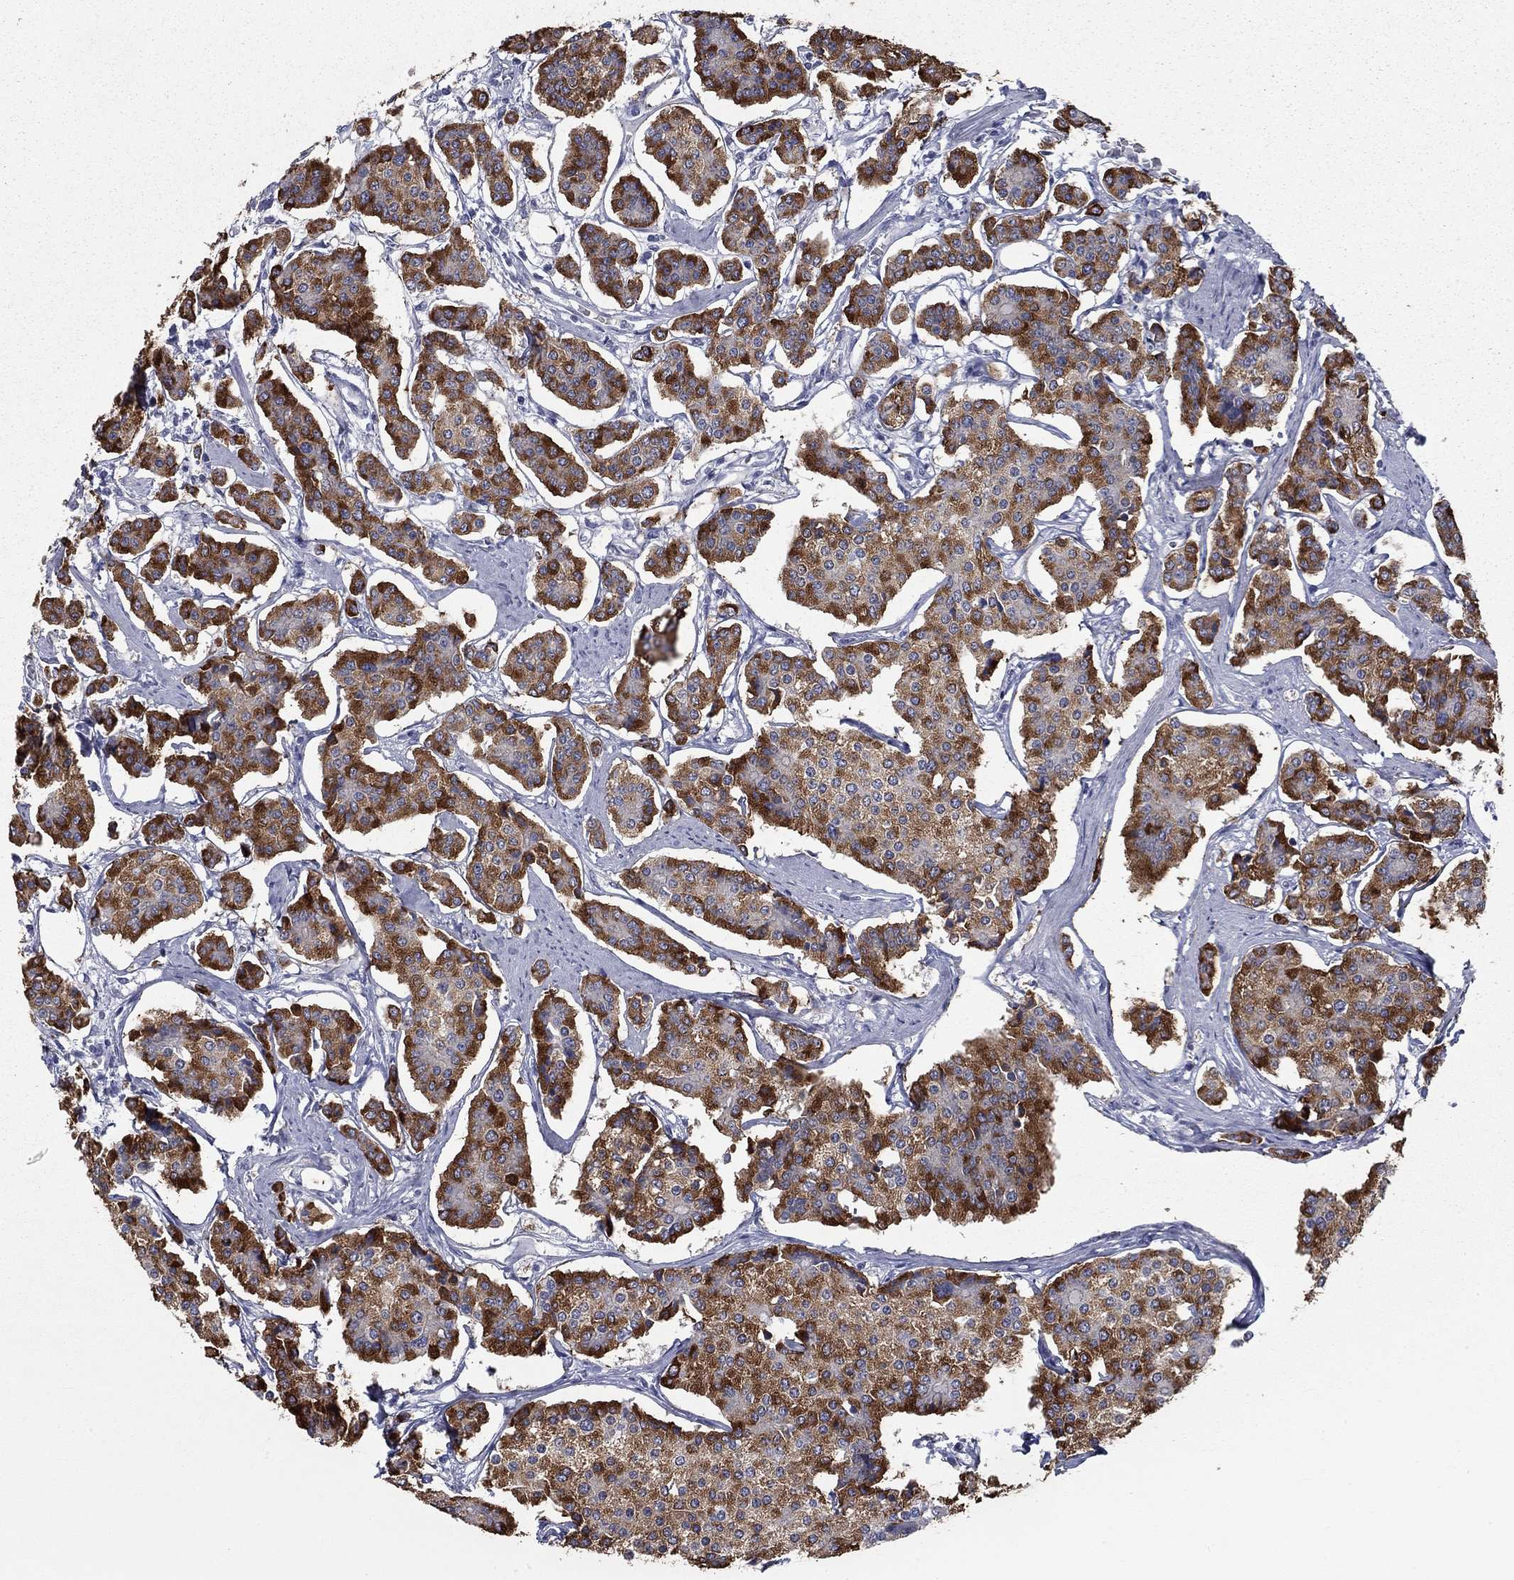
{"staining": {"intensity": "strong", "quantity": ">75%", "location": "cytoplasmic/membranous"}, "tissue": "carcinoid", "cell_type": "Tumor cells", "image_type": "cancer", "snomed": [{"axis": "morphology", "description": "Carcinoid, malignant, NOS"}, {"axis": "topography", "description": "Small intestine"}], "caption": "Immunohistochemical staining of human carcinoid demonstrates high levels of strong cytoplasmic/membranous protein positivity in approximately >75% of tumor cells. (DAB (3,3'-diaminobenzidine) = brown stain, brightfield microscopy at high magnification).", "gene": "TAC1", "patient": {"sex": "female", "age": 65}}